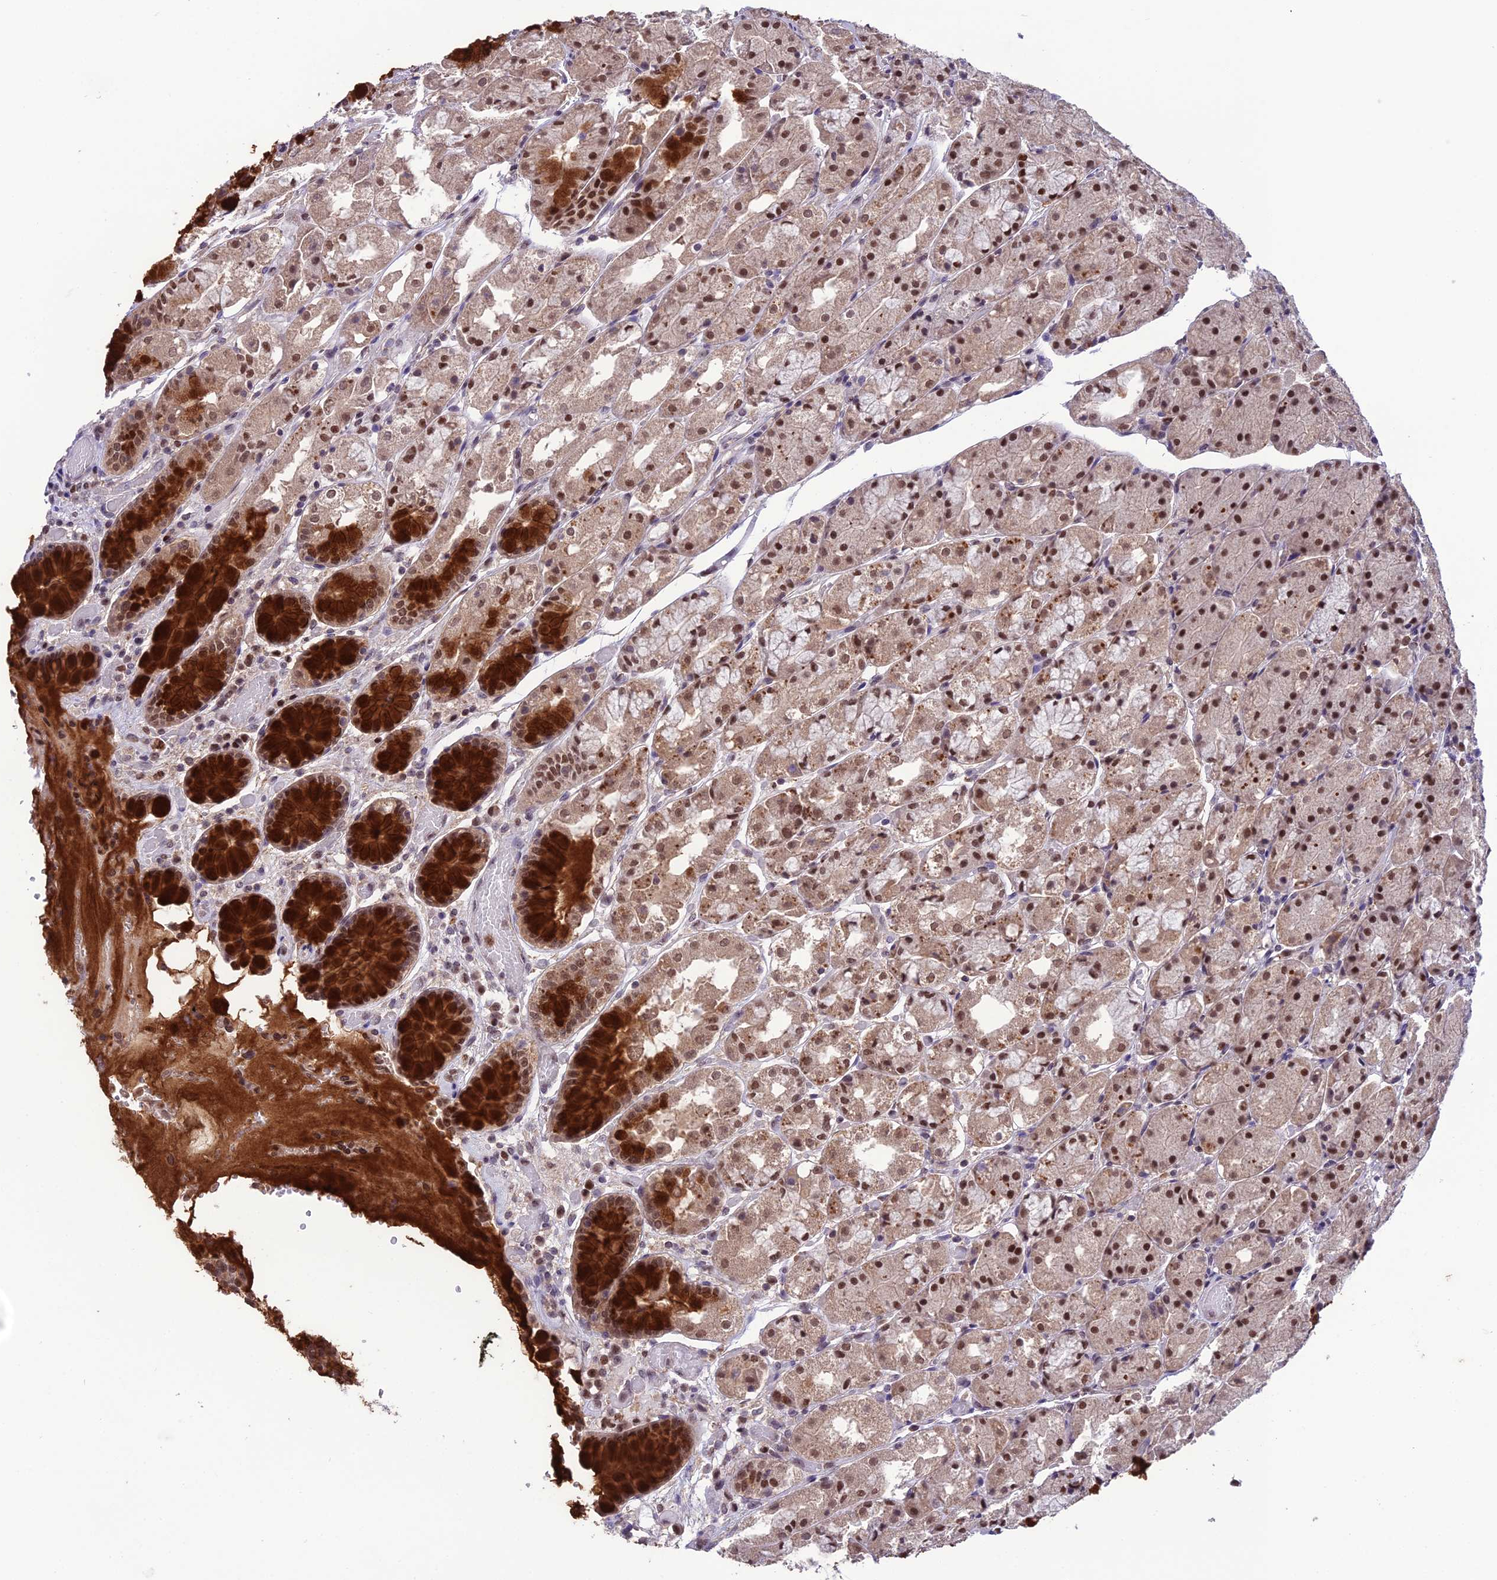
{"staining": {"intensity": "strong", "quantity": "25%-75%", "location": "cytoplasmic/membranous,nuclear"}, "tissue": "stomach", "cell_type": "Glandular cells", "image_type": "normal", "snomed": [{"axis": "morphology", "description": "Normal tissue, NOS"}, {"axis": "topography", "description": "Stomach, upper"}], "caption": "IHC image of benign stomach stained for a protein (brown), which exhibits high levels of strong cytoplasmic/membranous,nuclear staining in about 25%-75% of glandular cells.", "gene": "MIS12", "patient": {"sex": "male", "age": 72}}